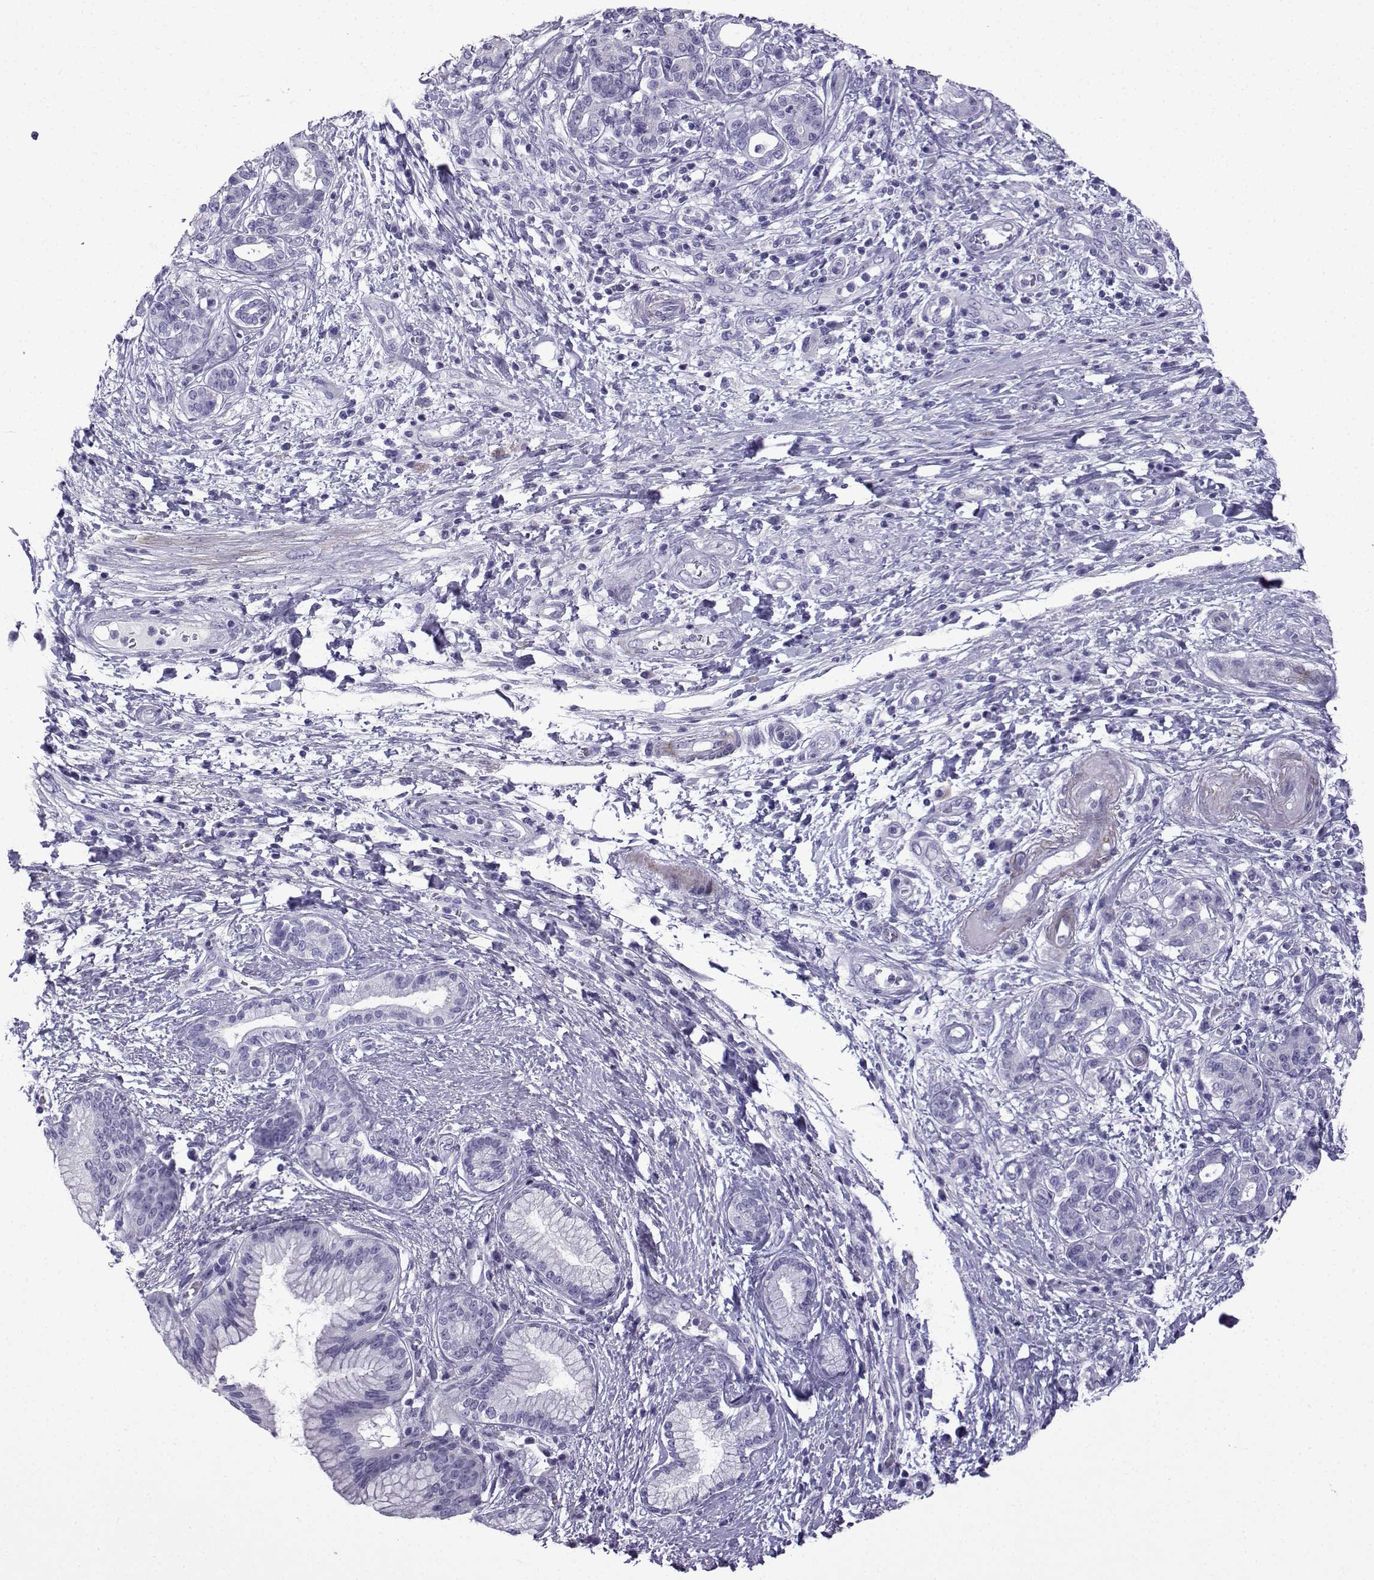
{"staining": {"intensity": "negative", "quantity": "none", "location": "none"}, "tissue": "pancreatic cancer", "cell_type": "Tumor cells", "image_type": "cancer", "snomed": [{"axis": "morphology", "description": "Adenocarcinoma, NOS"}, {"axis": "topography", "description": "Pancreas"}], "caption": "The photomicrograph exhibits no staining of tumor cells in pancreatic cancer.", "gene": "KCNF1", "patient": {"sex": "female", "age": 73}}